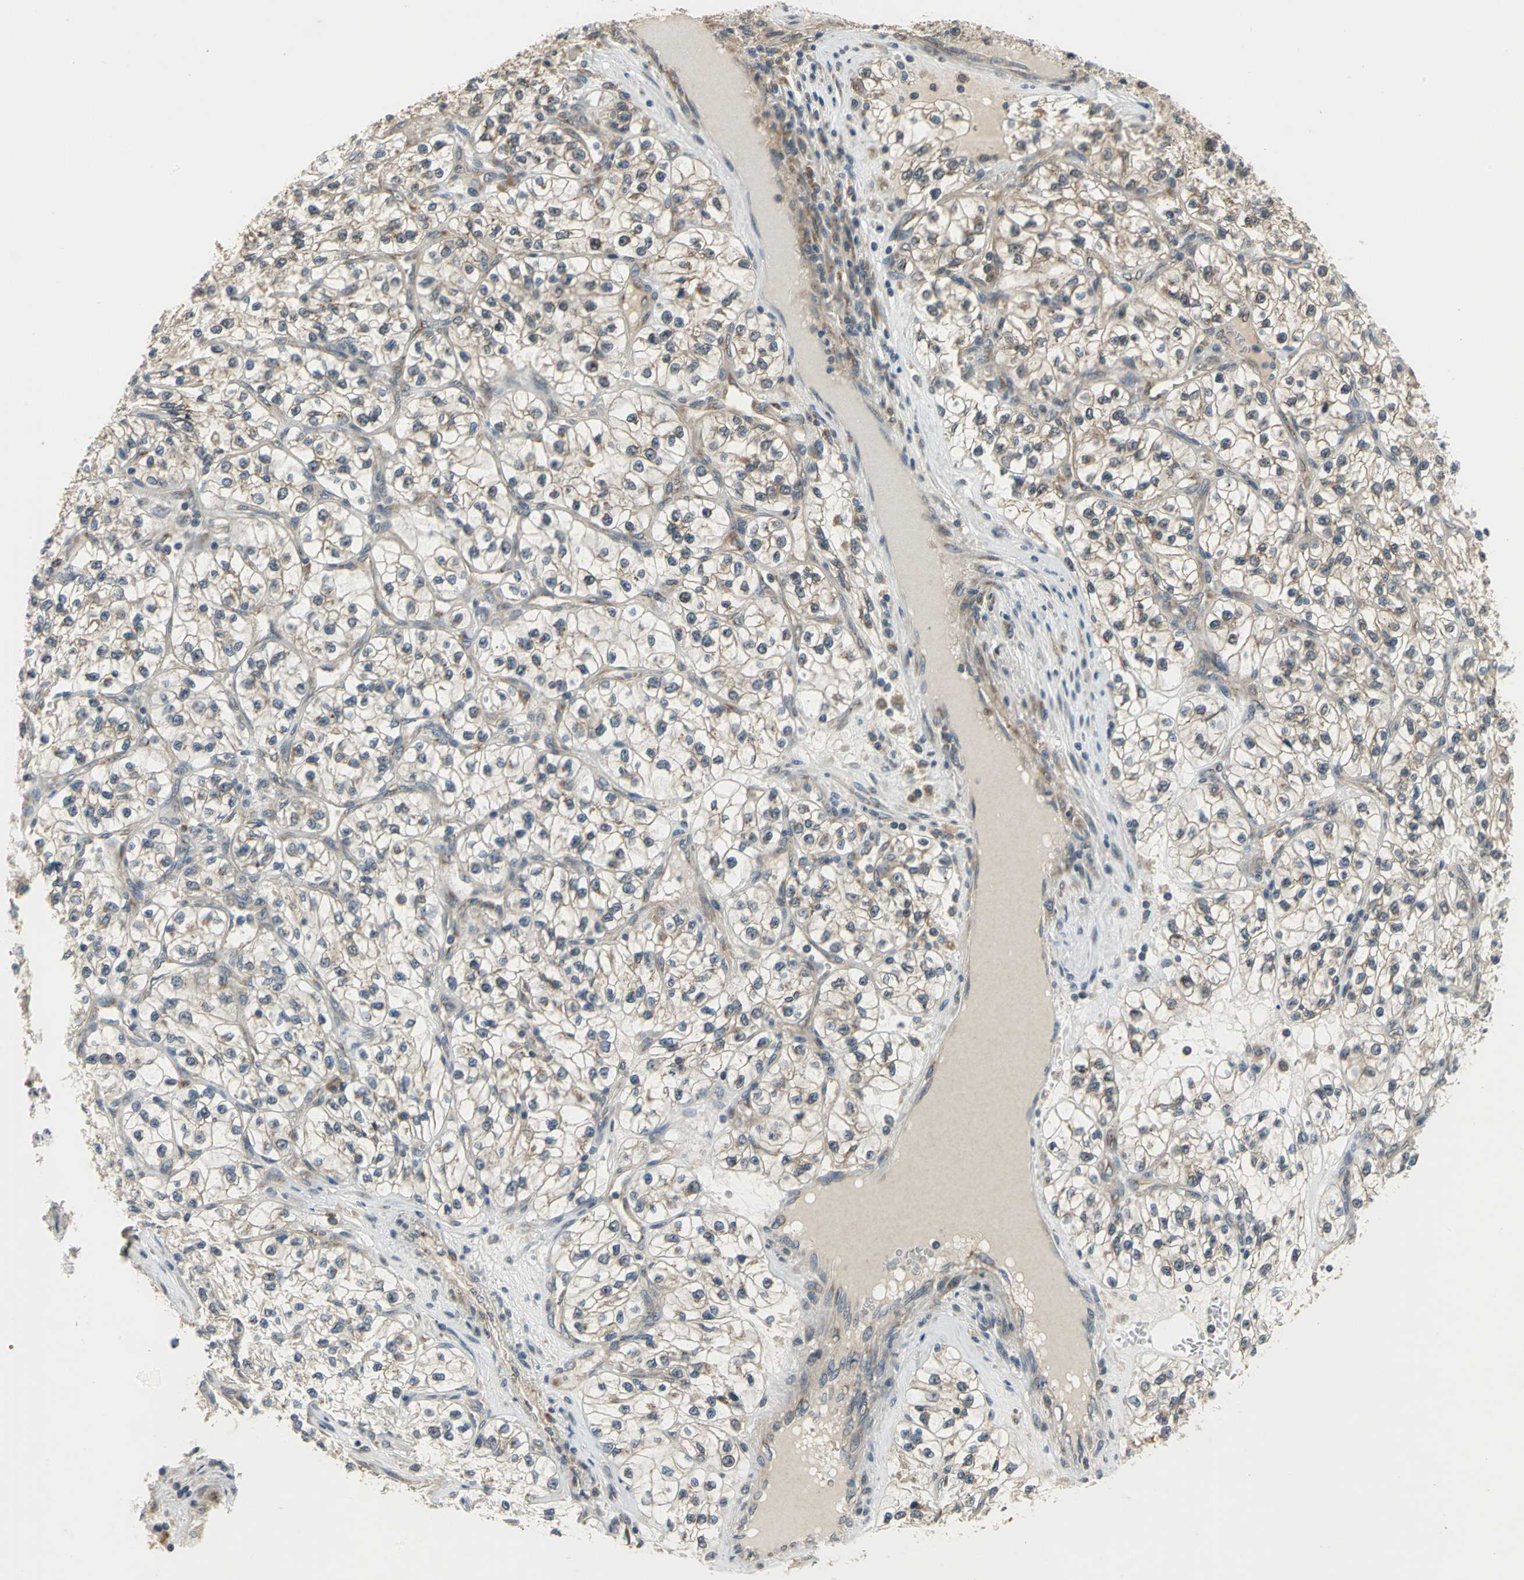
{"staining": {"intensity": "weak", "quantity": ">75%", "location": "cytoplasmic/membranous"}, "tissue": "renal cancer", "cell_type": "Tumor cells", "image_type": "cancer", "snomed": [{"axis": "morphology", "description": "Adenocarcinoma, NOS"}, {"axis": "topography", "description": "Kidney"}], "caption": "Immunohistochemistry (DAB (3,3'-diaminobenzidine)) staining of human renal cancer (adenocarcinoma) displays weak cytoplasmic/membranous protein staining in approximately >75% of tumor cells. Immunohistochemistry (ihc) stains the protein of interest in brown and the nuclei are stained blue.", "gene": "NFKBIE", "patient": {"sex": "female", "age": 57}}